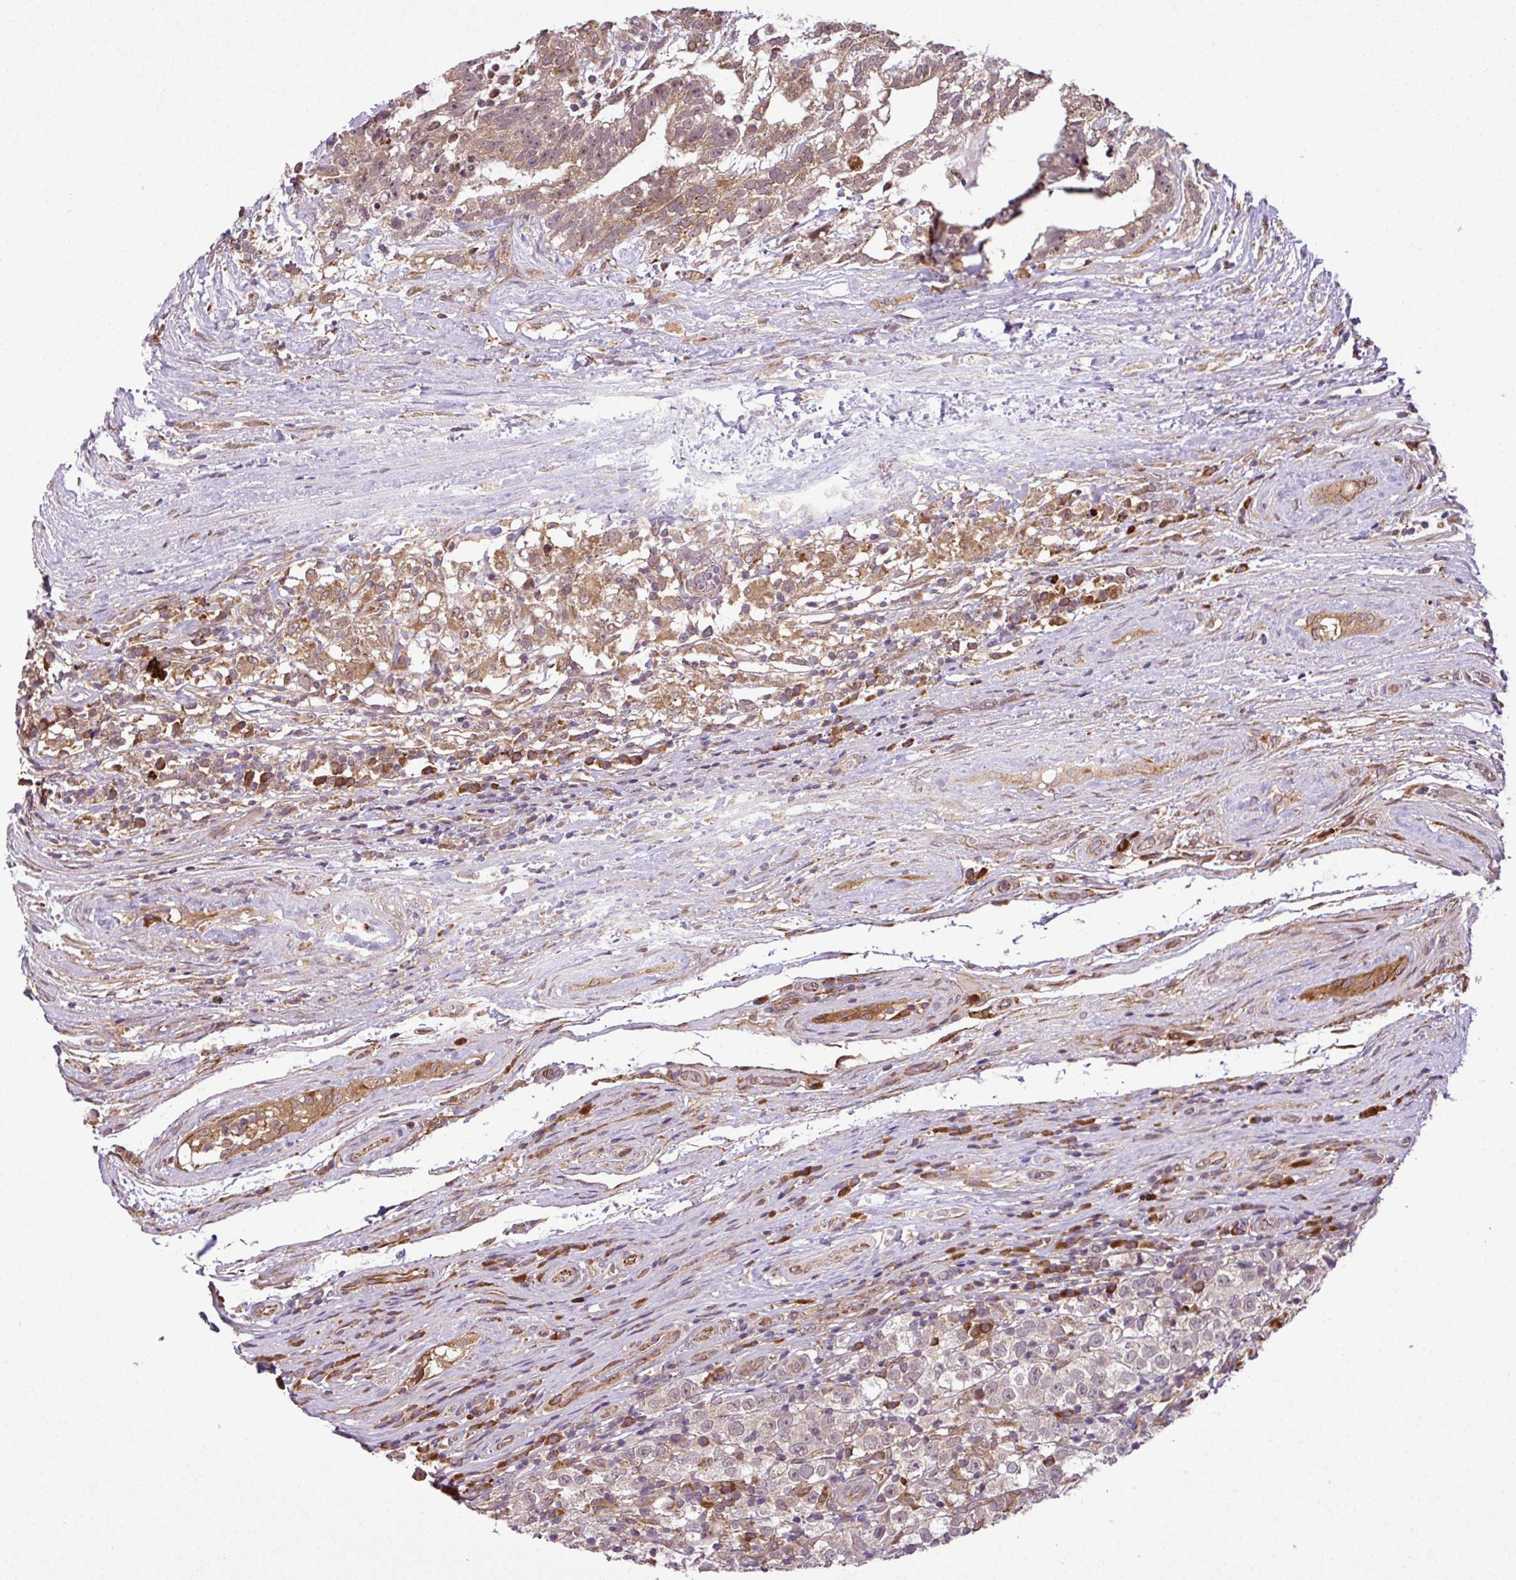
{"staining": {"intensity": "weak", "quantity": "25%-75%", "location": "cytoplasmic/membranous"}, "tissue": "testis cancer", "cell_type": "Tumor cells", "image_type": "cancer", "snomed": [{"axis": "morphology", "description": "Seminoma, NOS"}, {"axis": "morphology", "description": "Carcinoma, Embryonal, NOS"}, {"axis": "topography", "description": "Testis"}], "caption": "Immunohistochemical staining of human testis cancer (seminoma) reveals low levels of weak cytoplasmic/membranous protein staining in about 25%-75% of tumor cells.", "gene": "DLGAP4", "patient": {"sex": "male", "age": 41}}